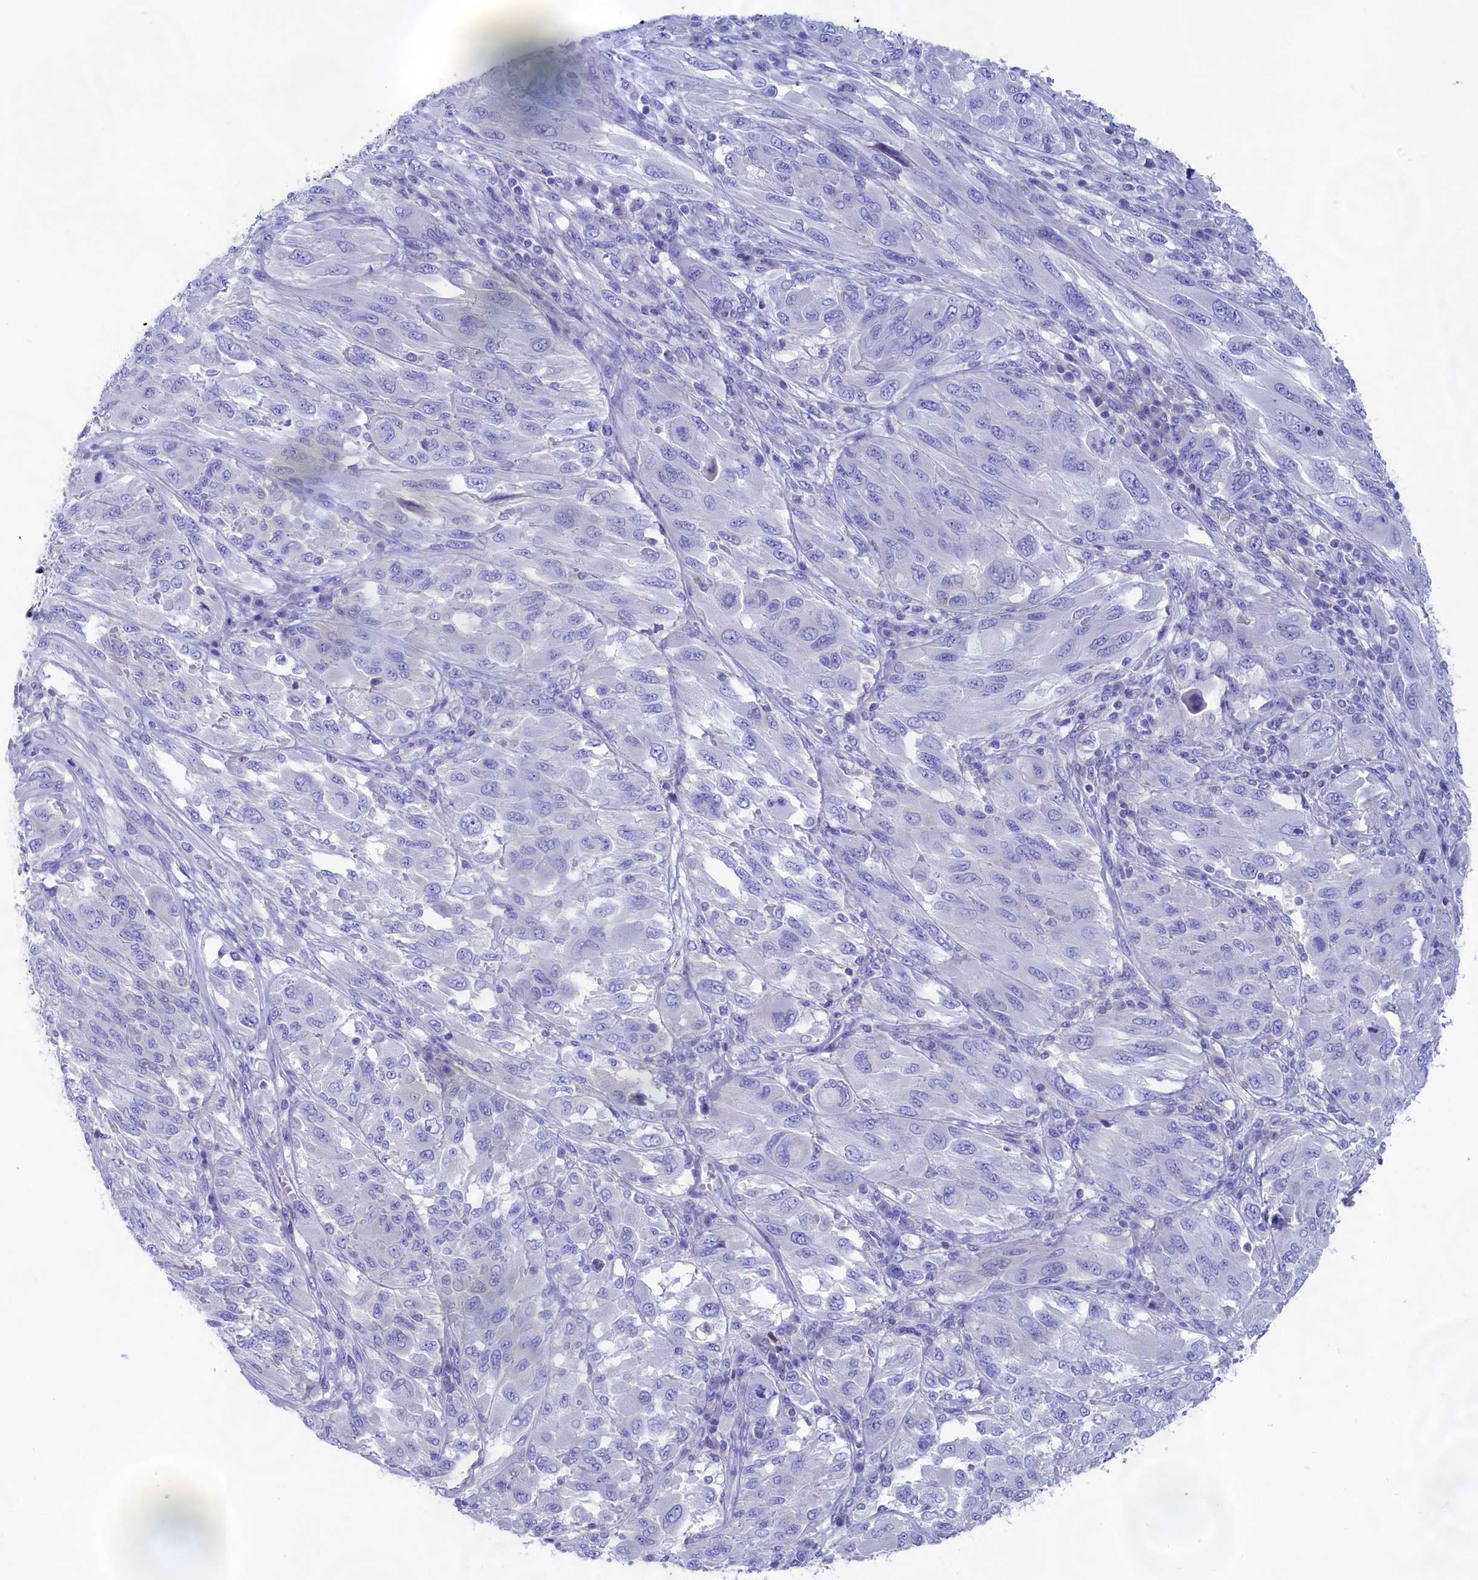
{"staining": {"intensity": "negative", "quantity": "none", "location": "none"}, "tissue": "melanoma", "cell_type": "Tumor cells", "image_type": "cancer", "snomed": [{"axis": "morphology", "description": "Malignant melanoma, NOS"}, {"axis": "topography", "description": "Skin"}], "caption": "The immunohistochemistry (IHC) image has no significant positivity in tumor cells of melanoma tissue.", "gene": "PRDM12", "patient": {"sex": "female", "age": 91}}